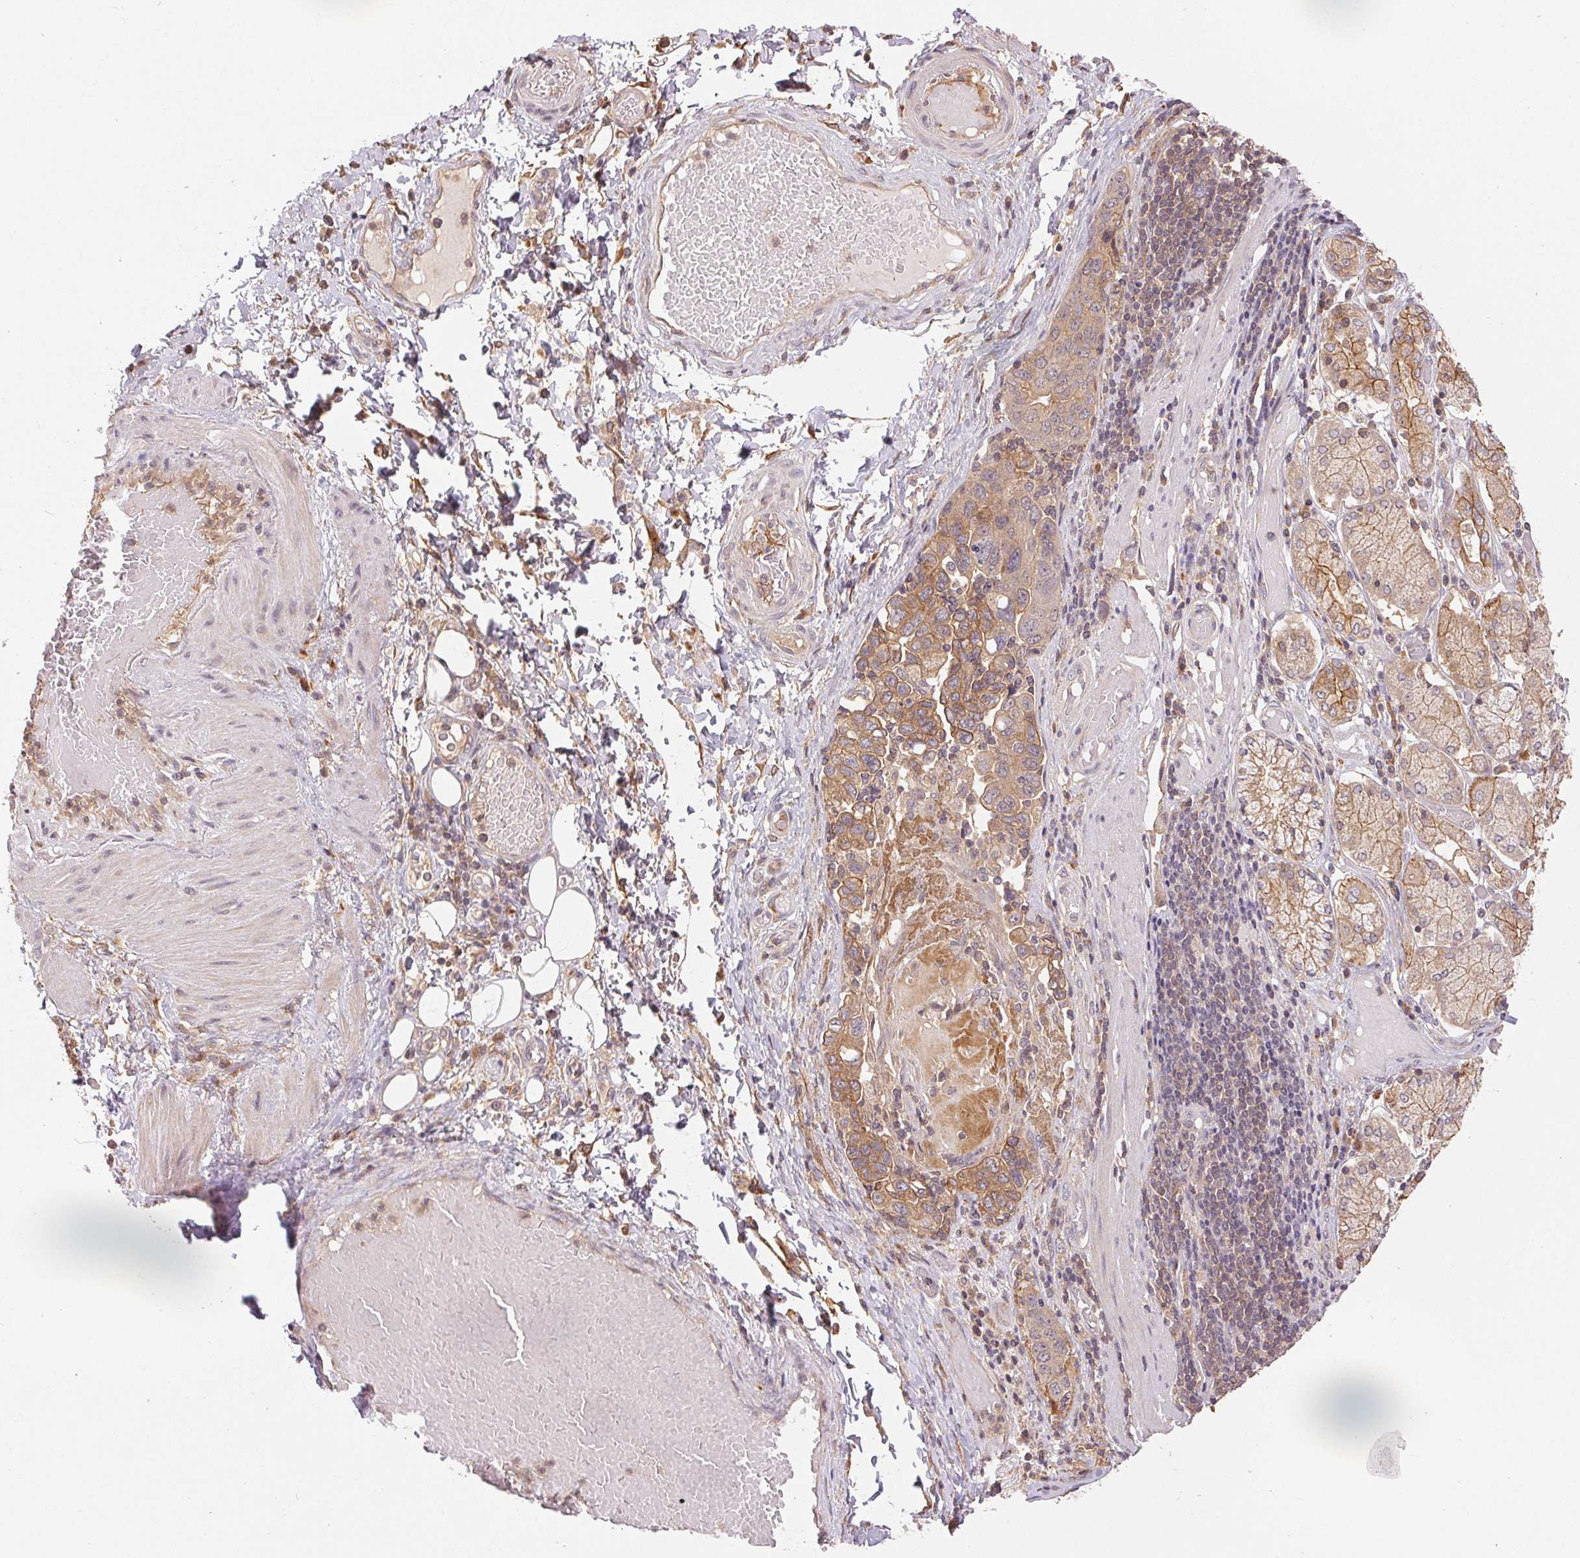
{"staining": {"intensity": "moderate", "quantity": ">75%", "location": "cytoplasmic/membranous"}, "tissue": "stomach cancer", "cell_type": "Tumor cells", "image_type": "cancer", "snomed": [{"axis": "morphology", "description": "Adenocarcinoma, NOS"}, {"axis": "topography", "description": "Stomach, upper"}, {"axis": "topography", "description": "Stomach"}], "caption": "Protein analysis of stomach adenocarcinoma tissue shows moderate cytoplasmic/membranous expression in approximately >75% of tumor cells.", "gene": "MAPKAPK2", "patient": {"sex": "male", "age": 62}}